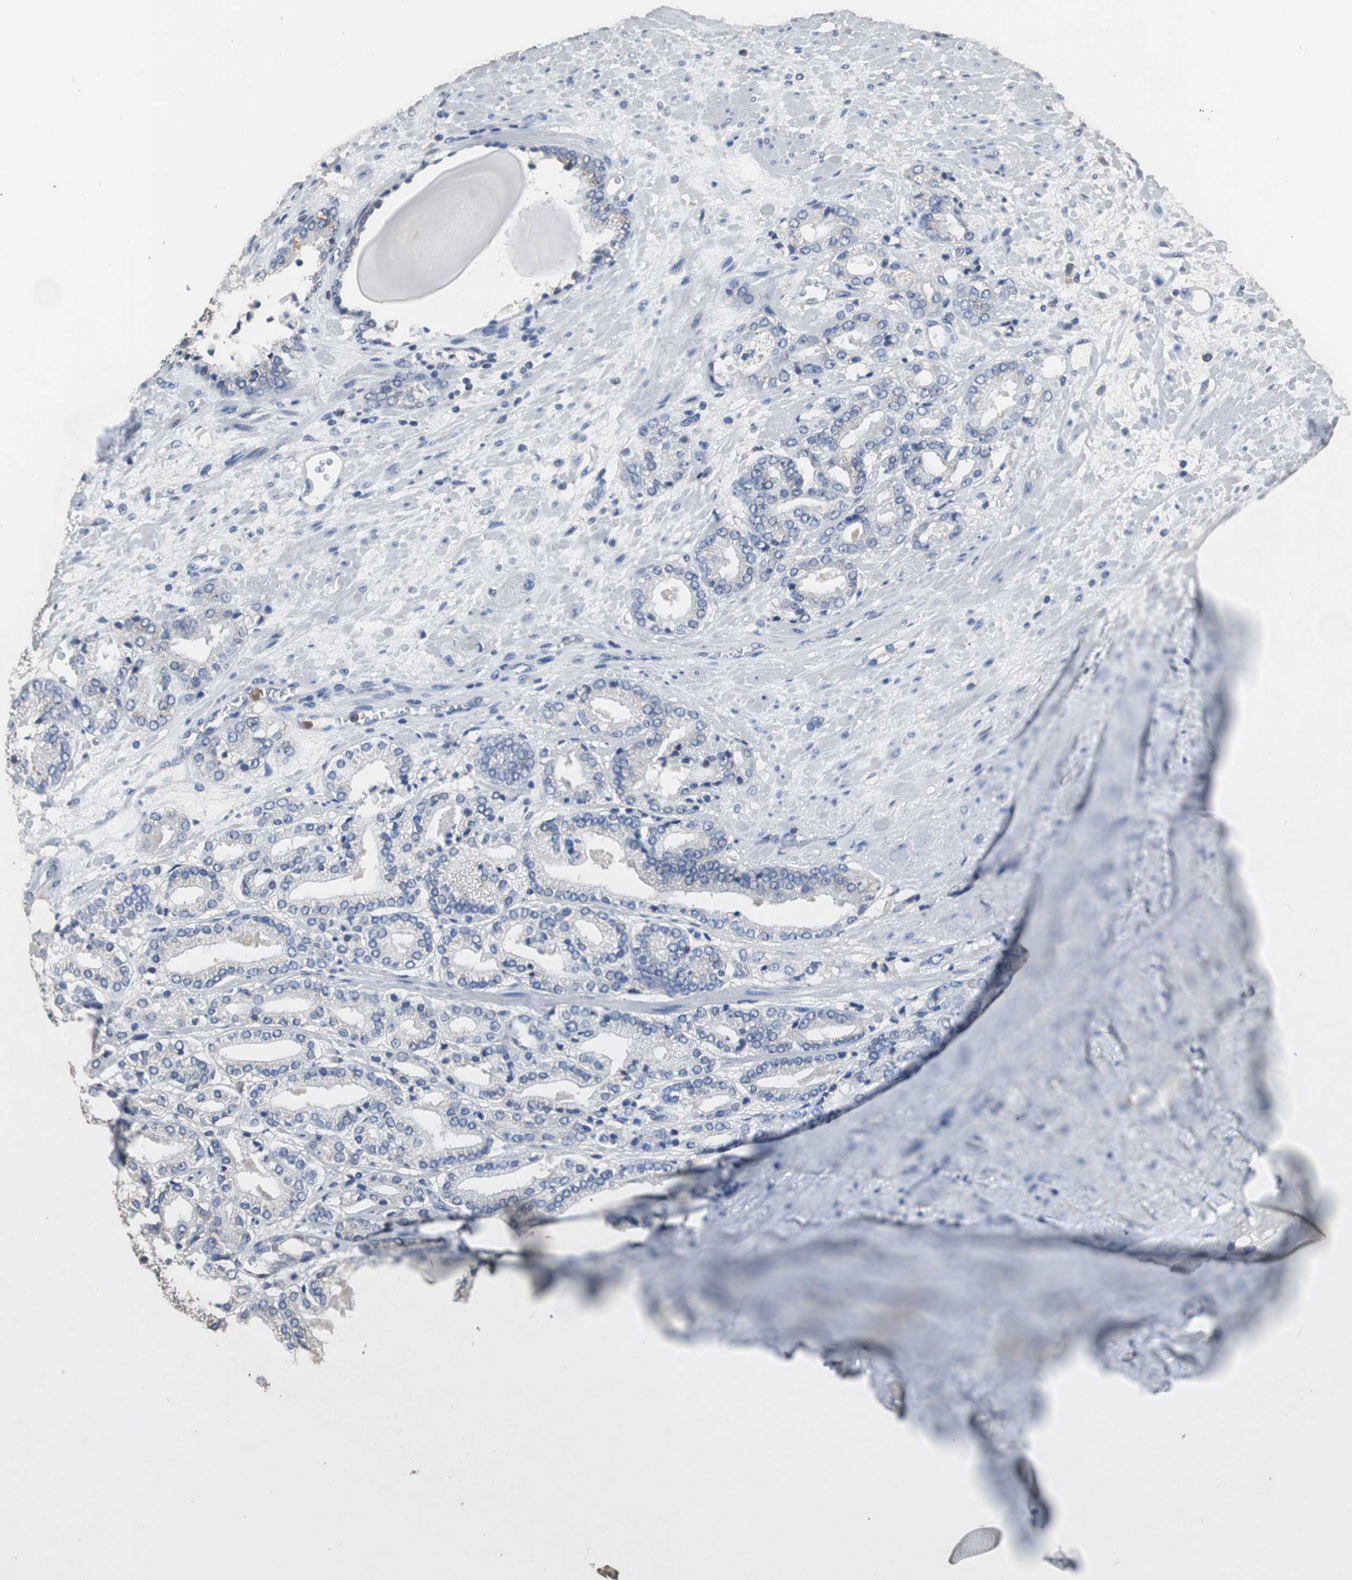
{"staining": {"intensity": "negative", "quantity": "none", "location": "none"}, "tissue": "prostate cancer", "cell_type": "Tumor cells", "image_type": "cancer", "snomed": [{"axis": "morphology", "description": "Adenocarcinoma, Low grade"}, {"axis": "topography", "description": "Prostate"}], "caption": "Immunohistochemistry (IHC) image of prostate cancer (adenocarcinoma (low-grade)) stained for a protein (brown), which shows no expression in tumor cells.", "gene": "SCIMP", "patient": {"sex": "male", "age": 59}}